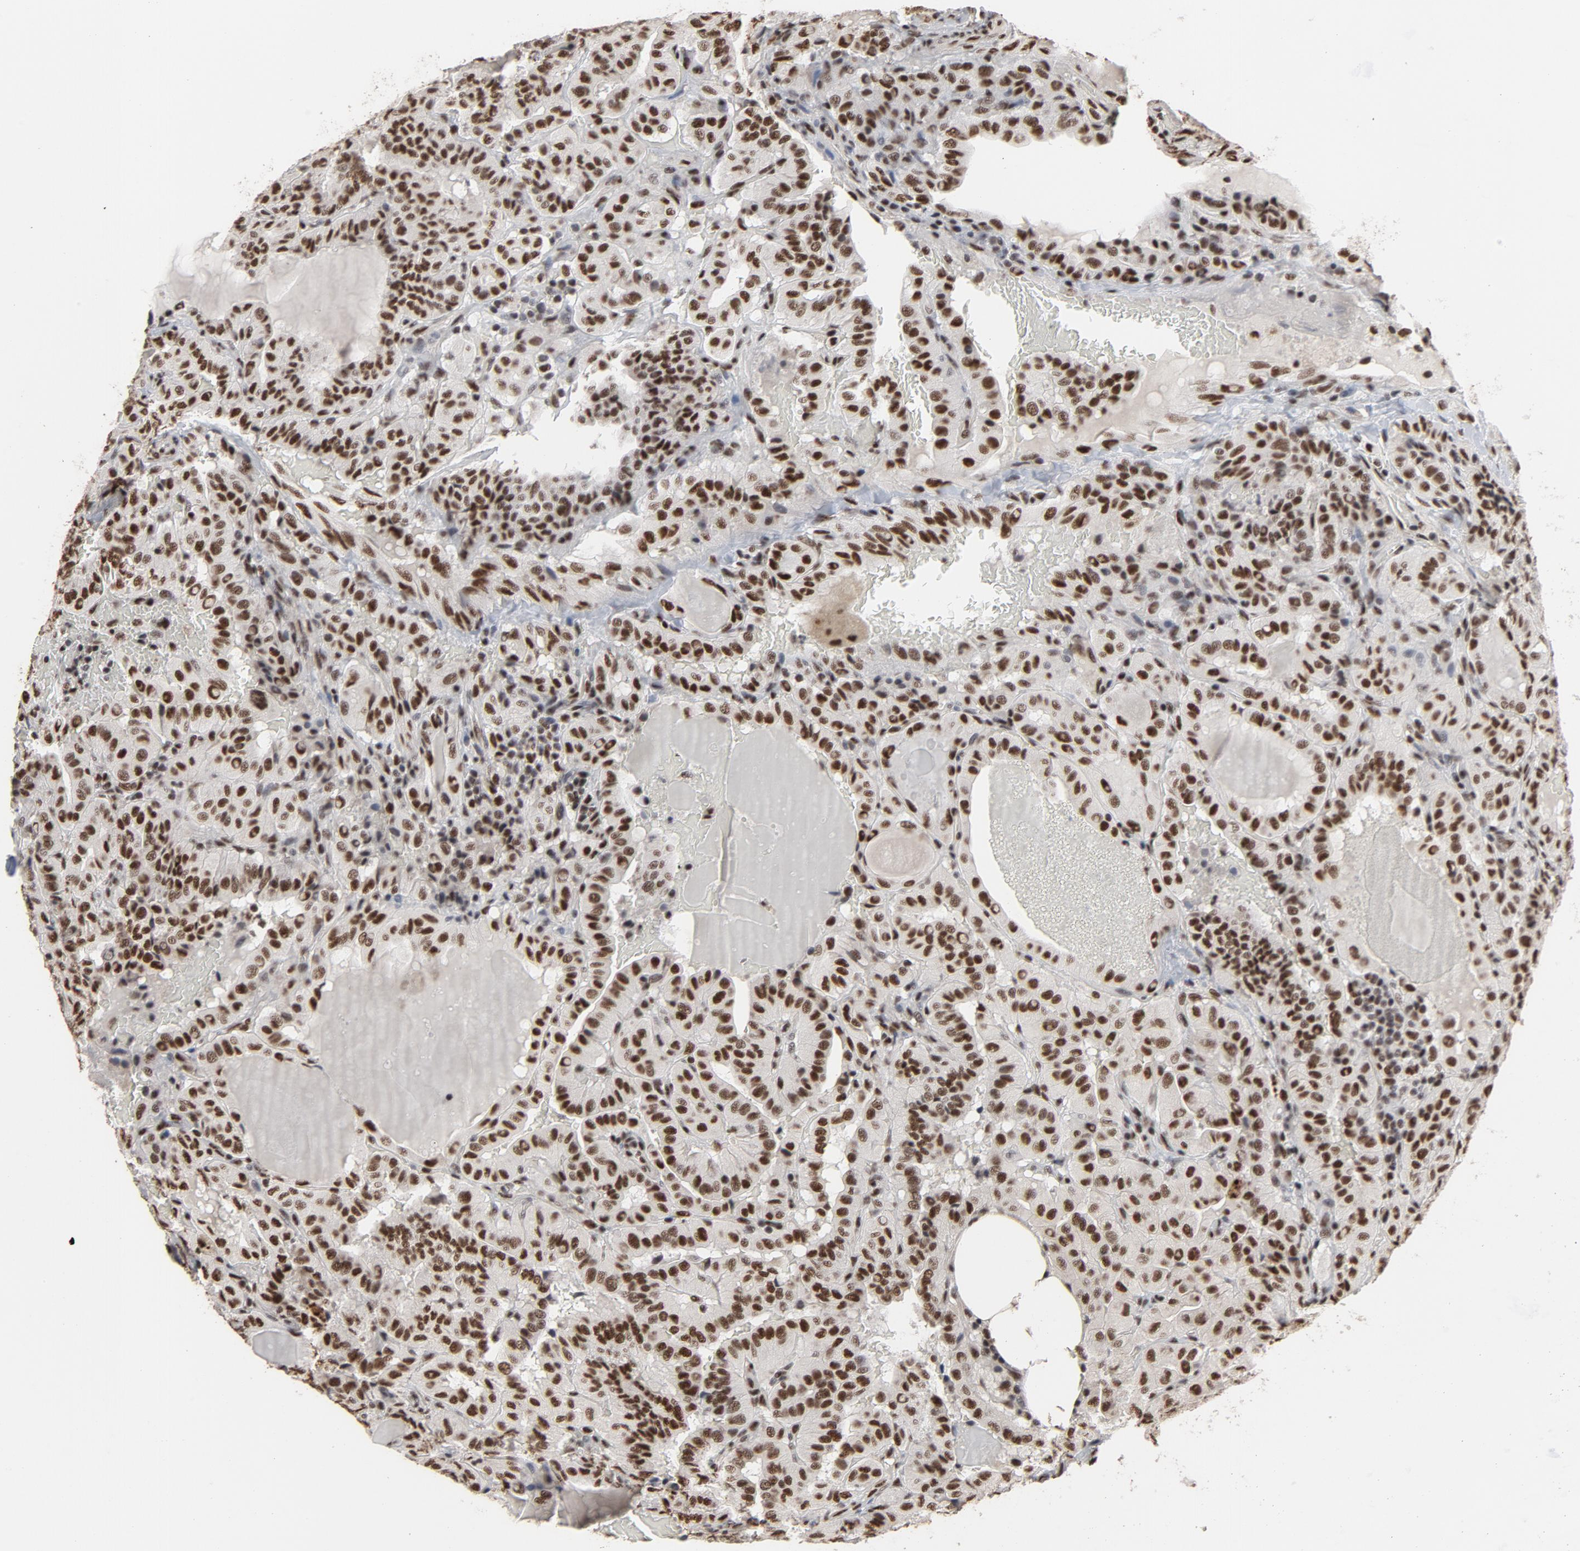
{"staining": {"intensity": "strong", "quantity": ">75%", "location": "nuclear"}, "tissue": "thyroid cancer", "cell_type": "Tumor cells", "image_type": "cancer", "snomed": [{"axis": "morphology", "description": "Papillary adenocarcinoma, NOS"}, {"axis": "topography", "description": "Thyroid gland"}], "caption": "Human thyroid papillary adenocarcinoma stained with a protein marker exhibits strong staining in tumor cells.", "gene": "MRE11", "patient": {"sex": "male", "age": 77}}